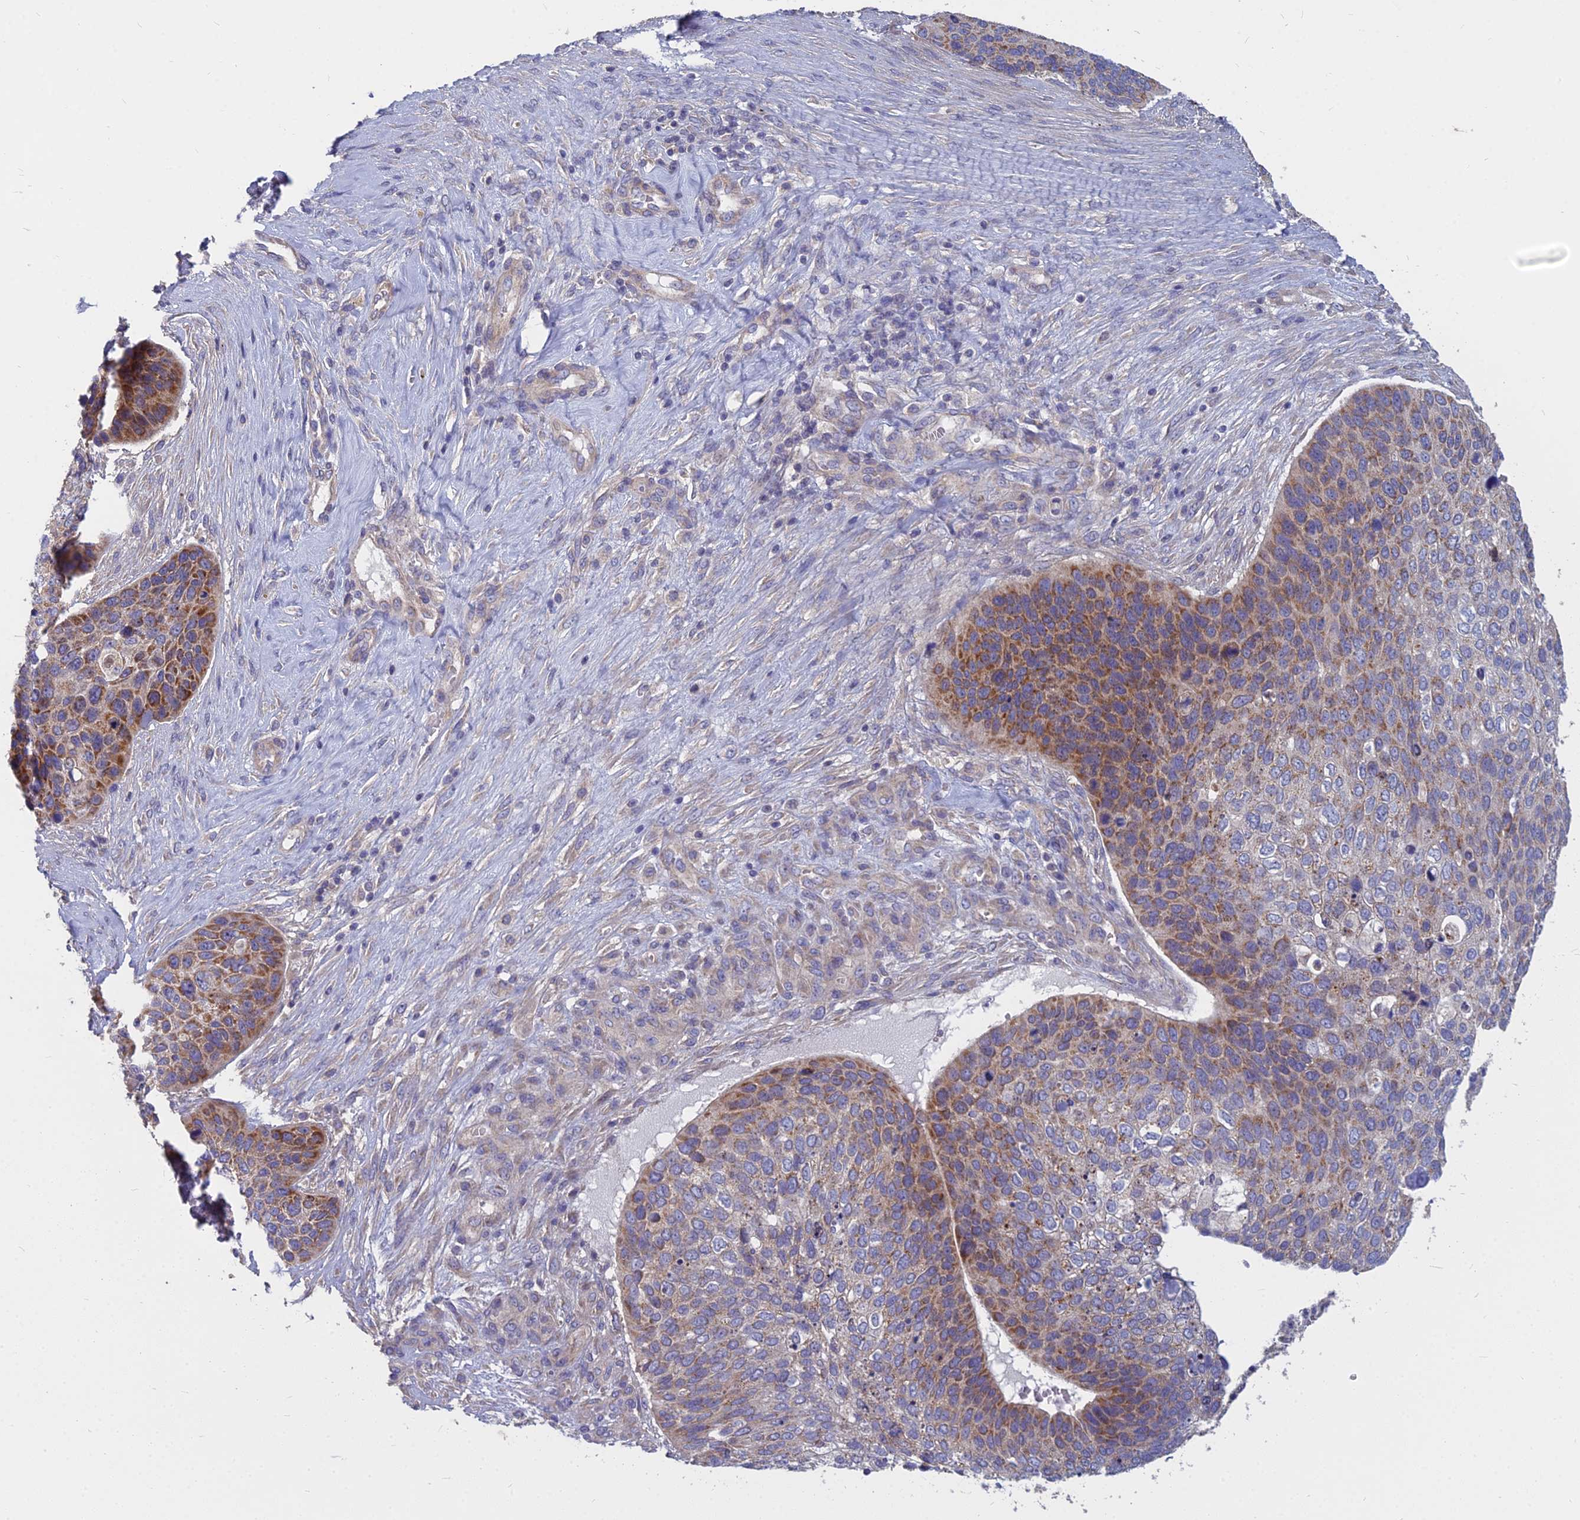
{"staining": {"intensity": "moderate", "quantity": "25%-75%", "location": "cytoplasmic/membranous"}, "tissue": "skin cancer", "cell_type": "Tumor cells", "image_type": "cancer", "snomed": [{"axis": "morphology", "description": "Basal cell carcinoma"}, {"axis": "topography", "description": "Skin"}], "caption": "The immunohistochemical stain highlights moderate cytoplasmic/membranous staining in tumor cells of skin basal cell carcinoma tissue. (Stains: DAB (3,3'-diaminobenzidine) in brown, nuclei in blue, Microscopy: brightfield microscopy at high magnification).", "gene": "COX20", "patient": {"sex": "female", "age": 74}}